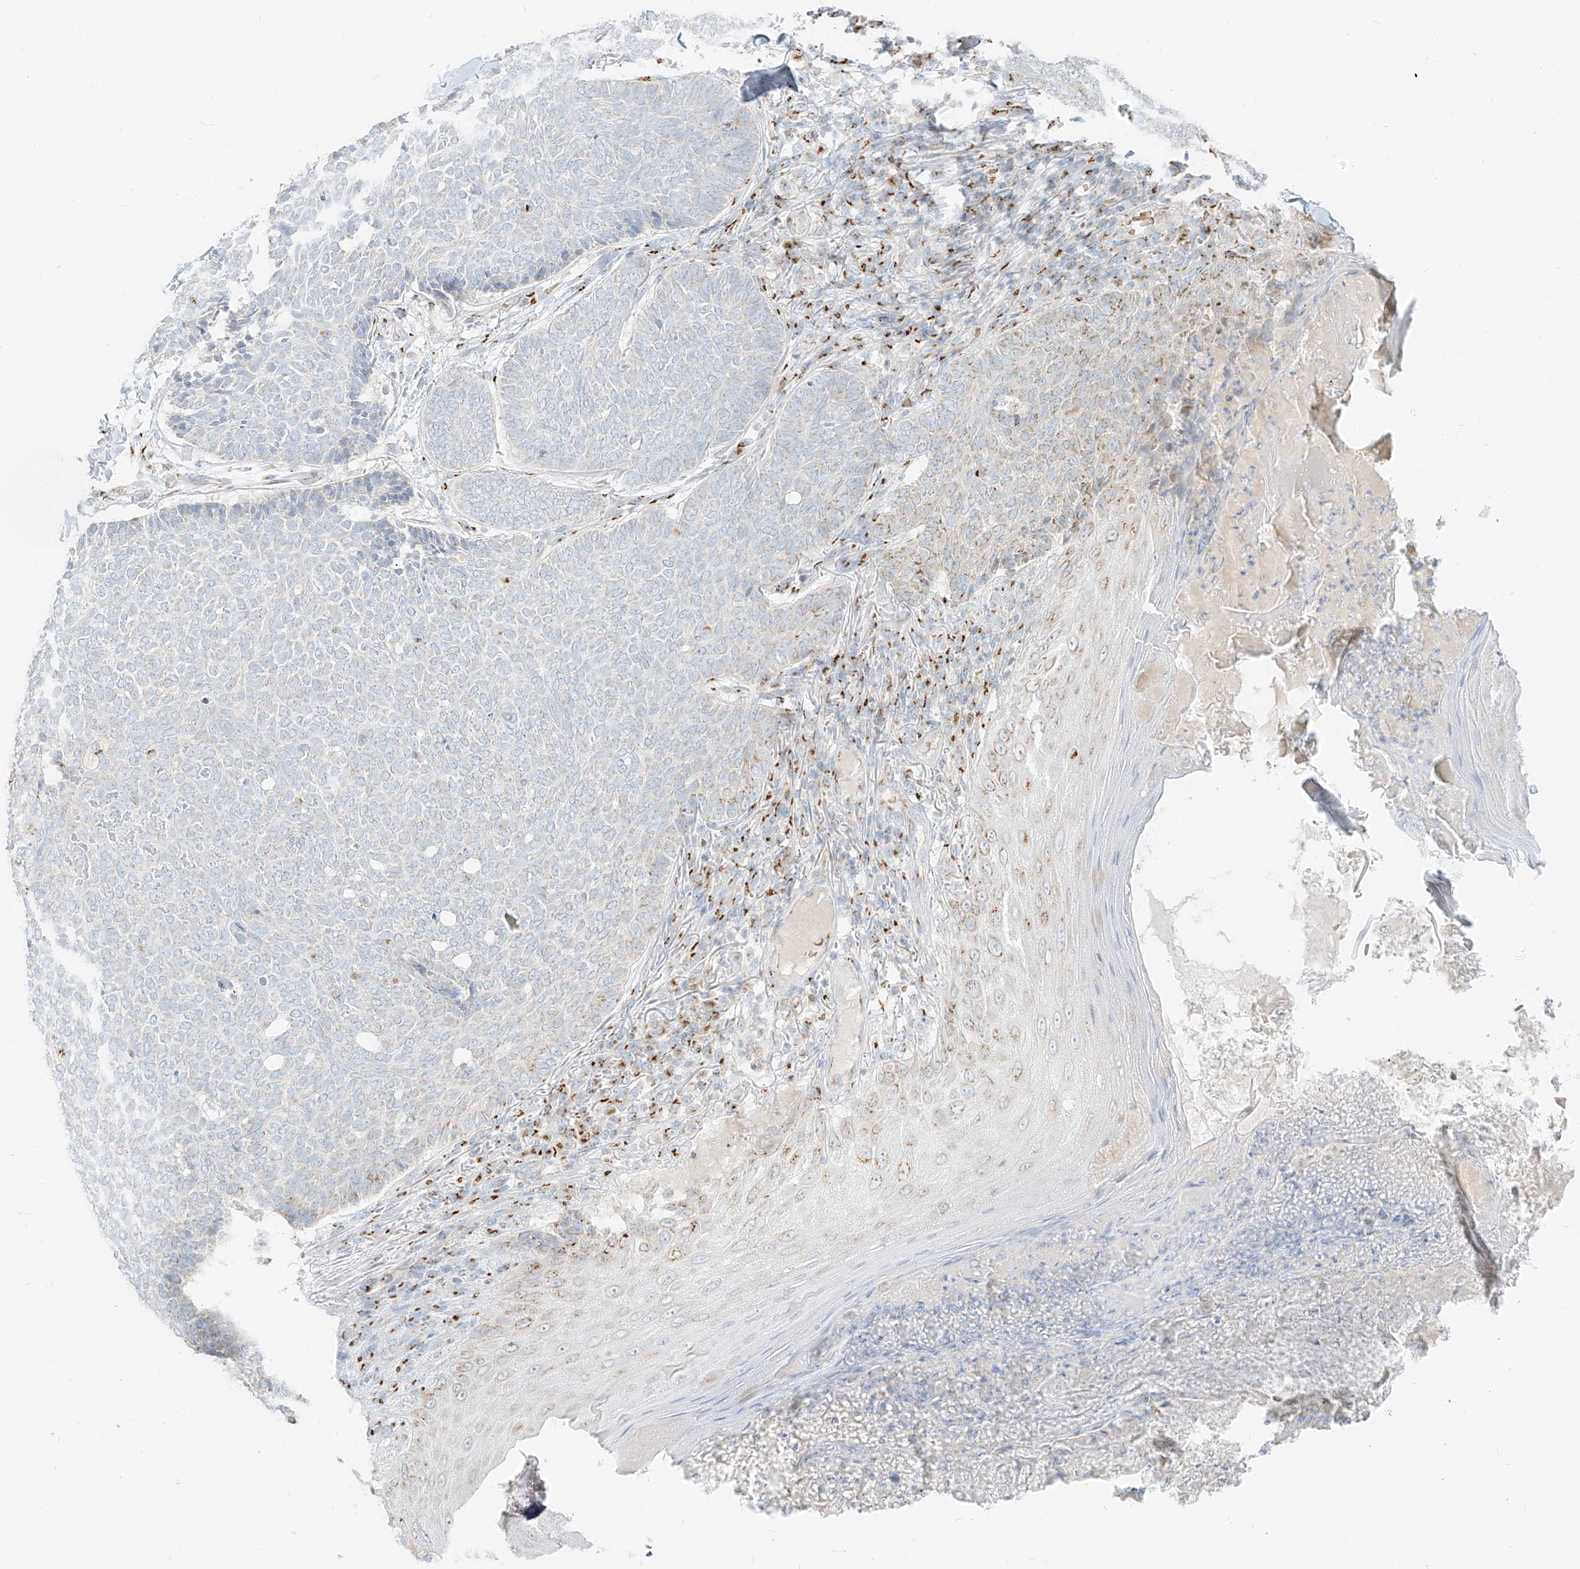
{"staining": {"intensity": "negative", "quantity": "none", "location": "none"}, "tissue": "skin cancer", "cell_type": "Tumor cells", "image_type": "cancer", "snomed": [{"axis": "morphology", "description": "Normal tissue, NOS"}, {"axis": "morphology", "description": "Basal cell carcinoma"}, {"axis": "topography", "description": "Skin"}], "caption": "Immunohistochemistry (IHC) photomicrograph of skin cancer stained for a protein (brown), which shows no positivity in tumor cells.", "gene": "TMEM87B", "patient": {"sex": "male", "age": 50}}